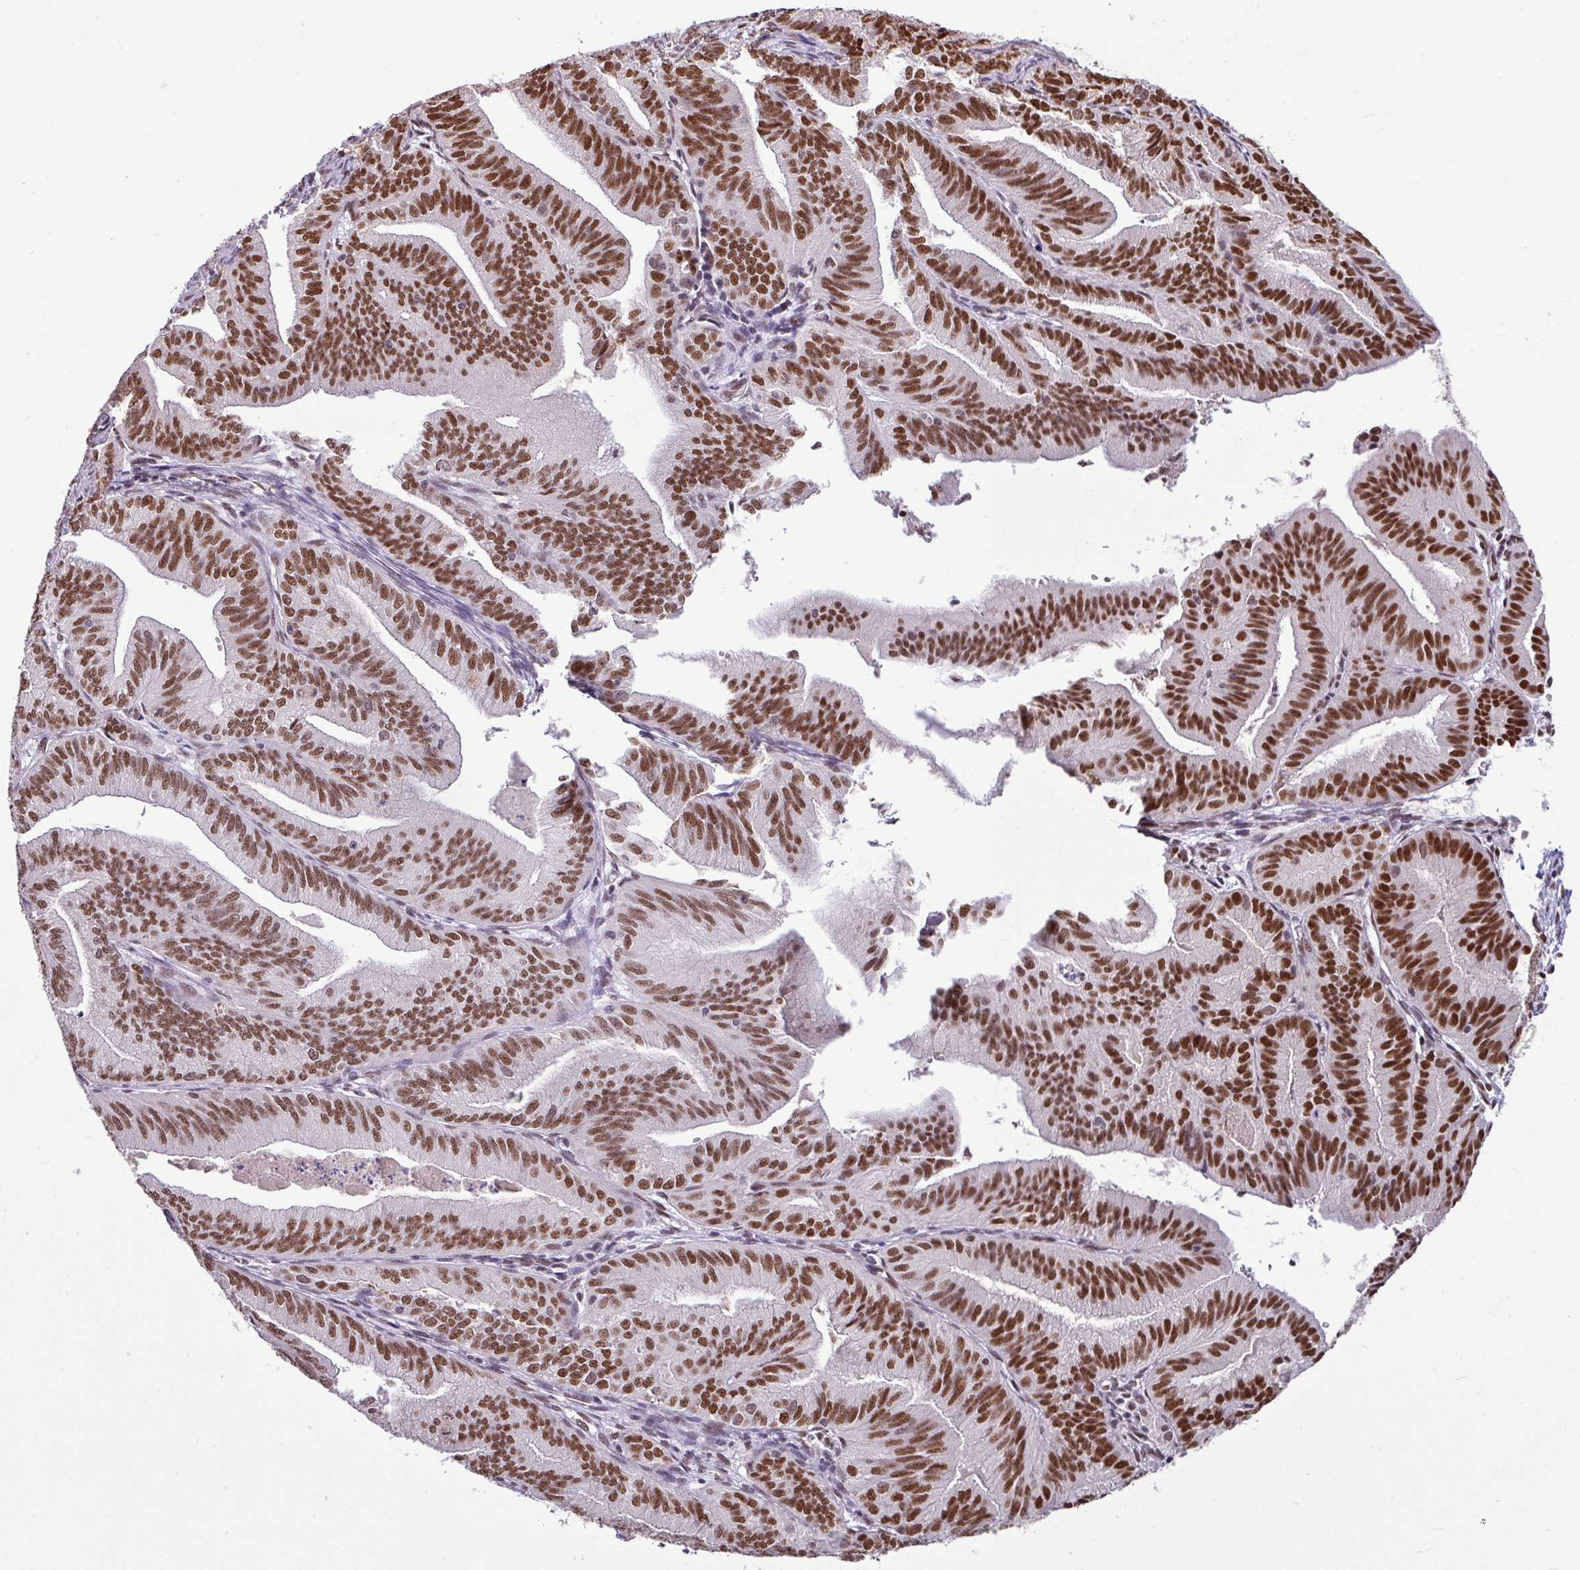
{"staining": {"intensity": "strong", "quantity": ">75%", "location": "nuclear"}, "tissue": "endometrial cancer", "cell_type": "Tumor cells", "image_type": "cancer", "snomed": [{"axis": "morphology", "description": "Adenocarcinoma, NOS"}, {"axis": "topography", "description": "Endometrium"}], "caption": "Endometrial cancer stained with a brown dye exhibits strong nuclear positive positivity in about >75% of tumor cells.", "gene": "TDG", "patient": {"sex": "female", "age": 70}}